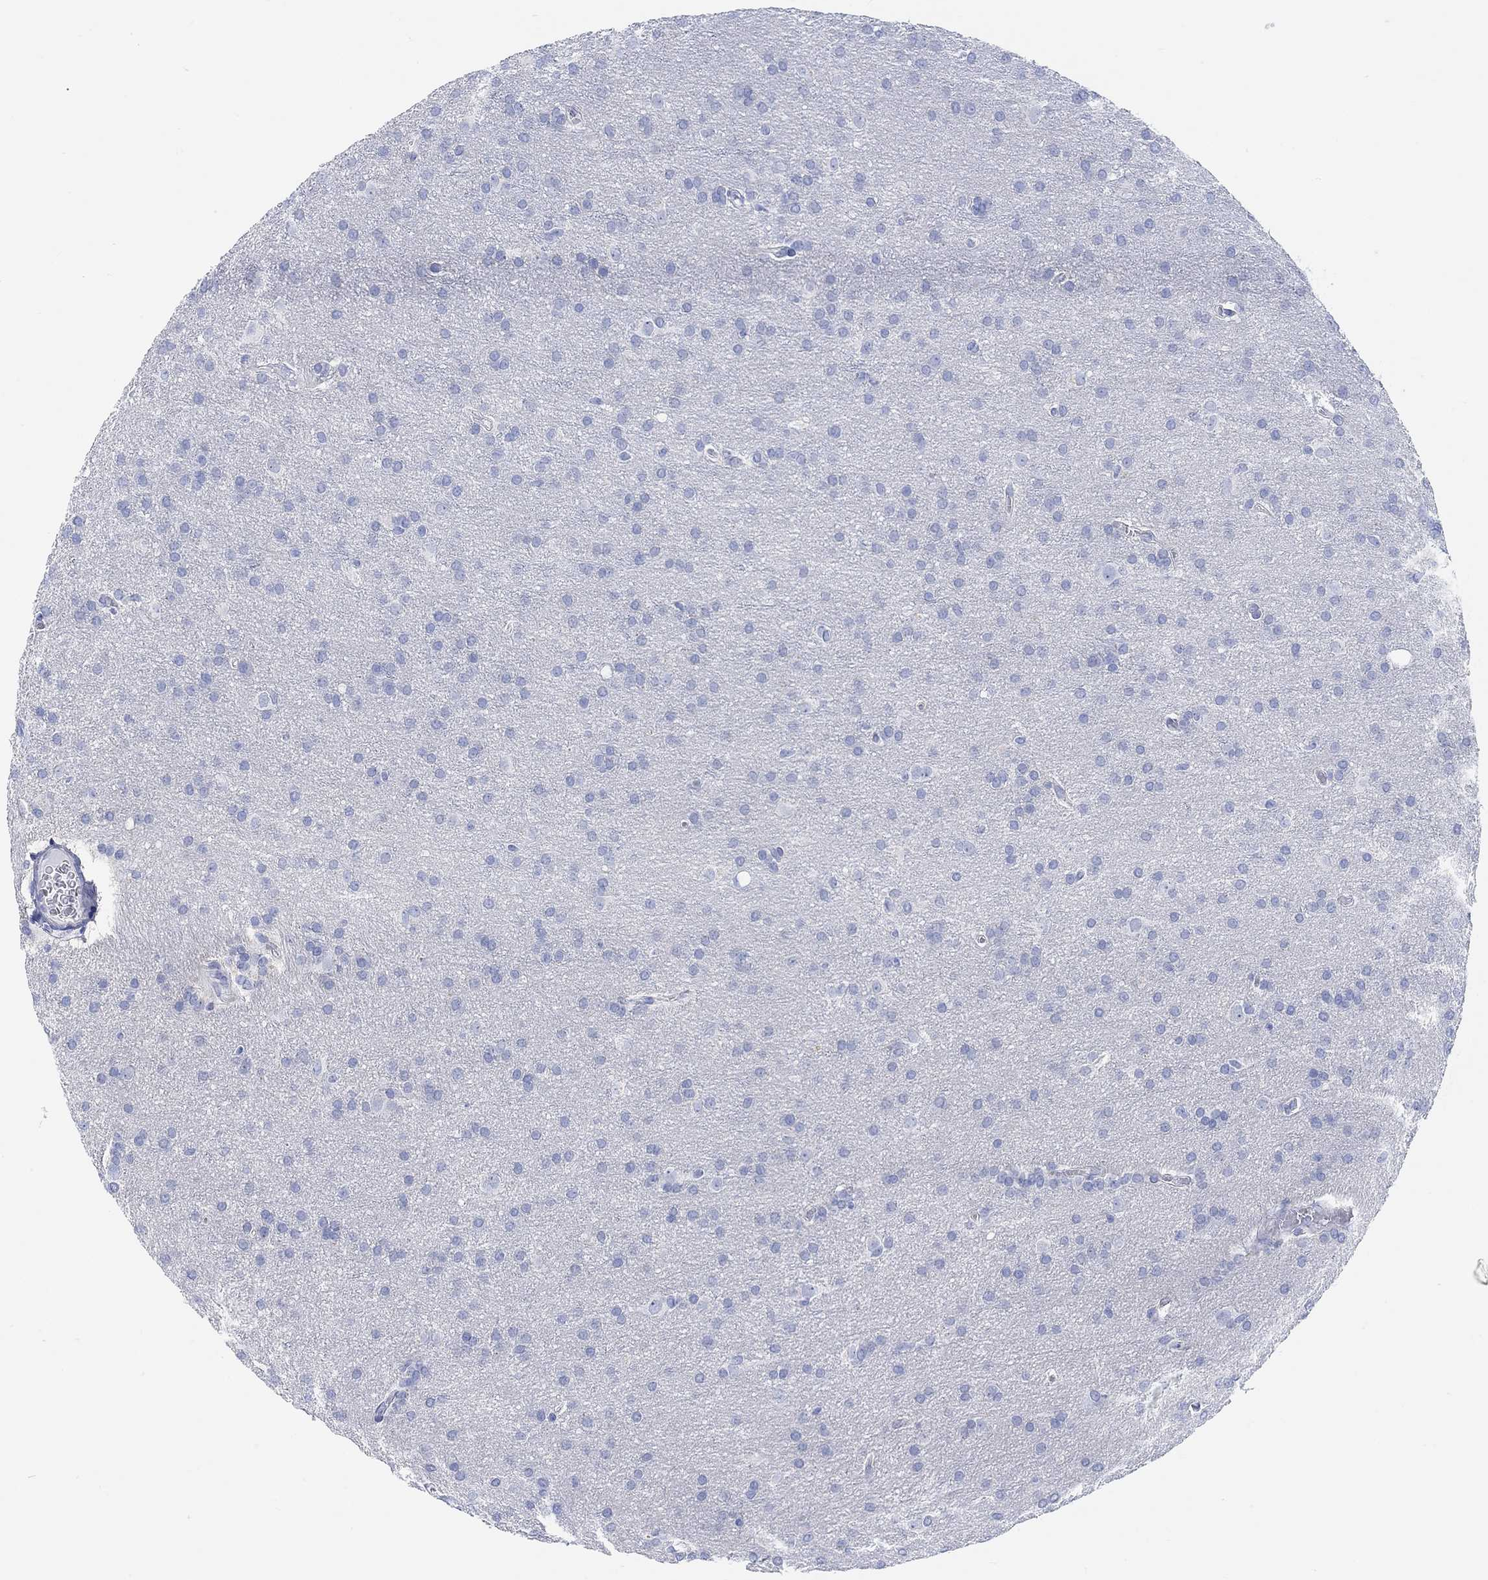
{"staining": {"intensity": "negative", "quantity": "none", "location": "none"}, "tissue": "glioma", "cell_type": "Tumor cells", "image_type": "cancer", "snomed": [{"axis": "morphology", "description": "Glioma, malignant, Low grade"}, {"axis": "topography", "description": "Brain"}], "caption": "This is an immunohistochemistry image of malignant low-grade glioma. There is no staining in tumor cells.", "gene": "XIRP2", "patient": {"sex": "female", "age": 32}}